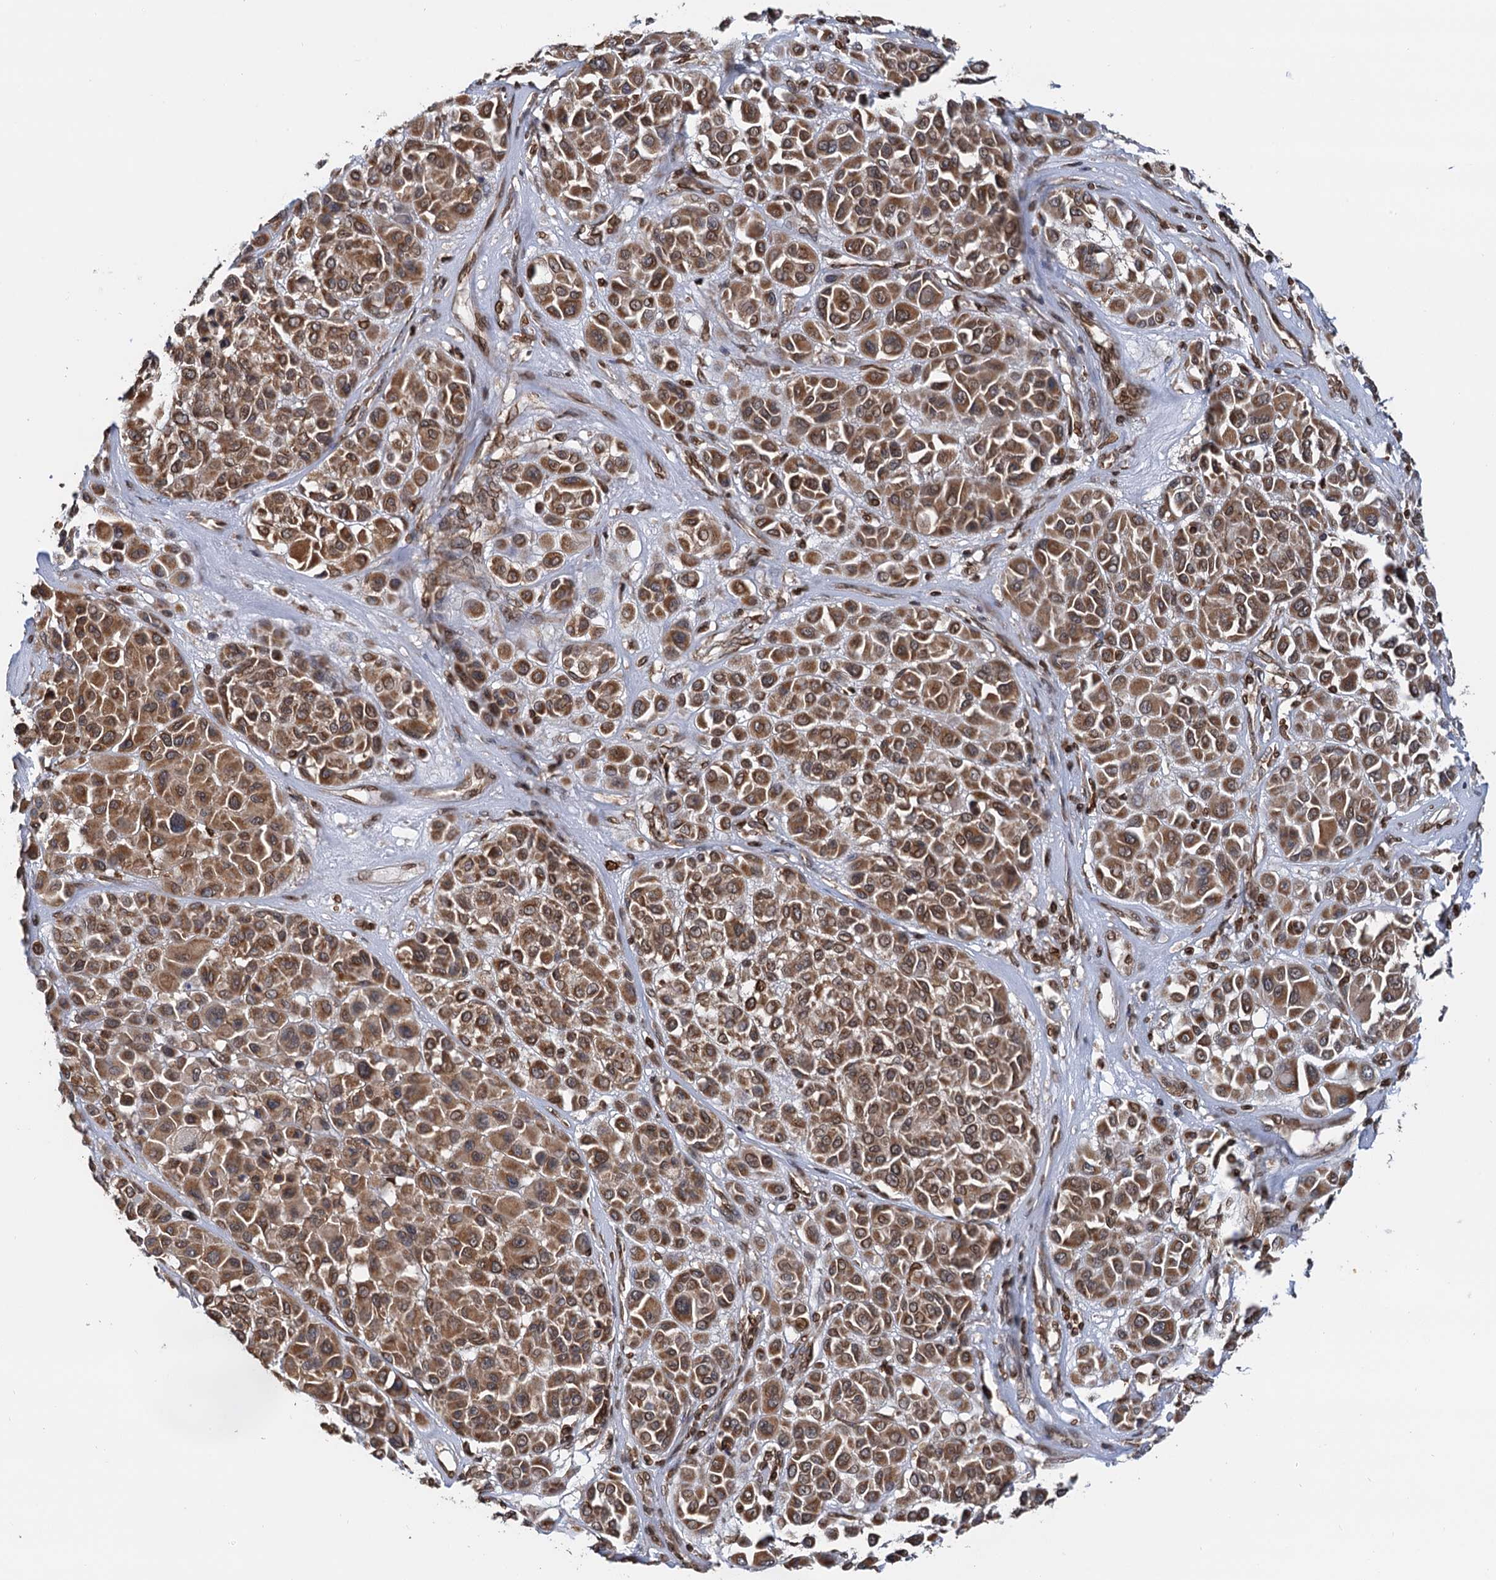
{"staining": {"intensity": "moderate", "quantity": ">75%", "location": "cytoplasmic/membranous"}, "tissue": "melanoma", "cell_type": "Tumor cells", "image_type": "cancer", "snomed": [{"axis": "morphology", "description": "Malignant melanoma, Metastatic site"}, {"axis": "topography", "description": "Soft tissue"}], "caption": "Melanoma was stained to show a protein in brown. There is medium levels of moderate cytoplasmic/membranous staining in approximately >75% of tumor cells. (IHC, brightfield microscopy, high magnification).", "gene": "ZC3H13", "patient": {"sex": "male", "age": 41}}